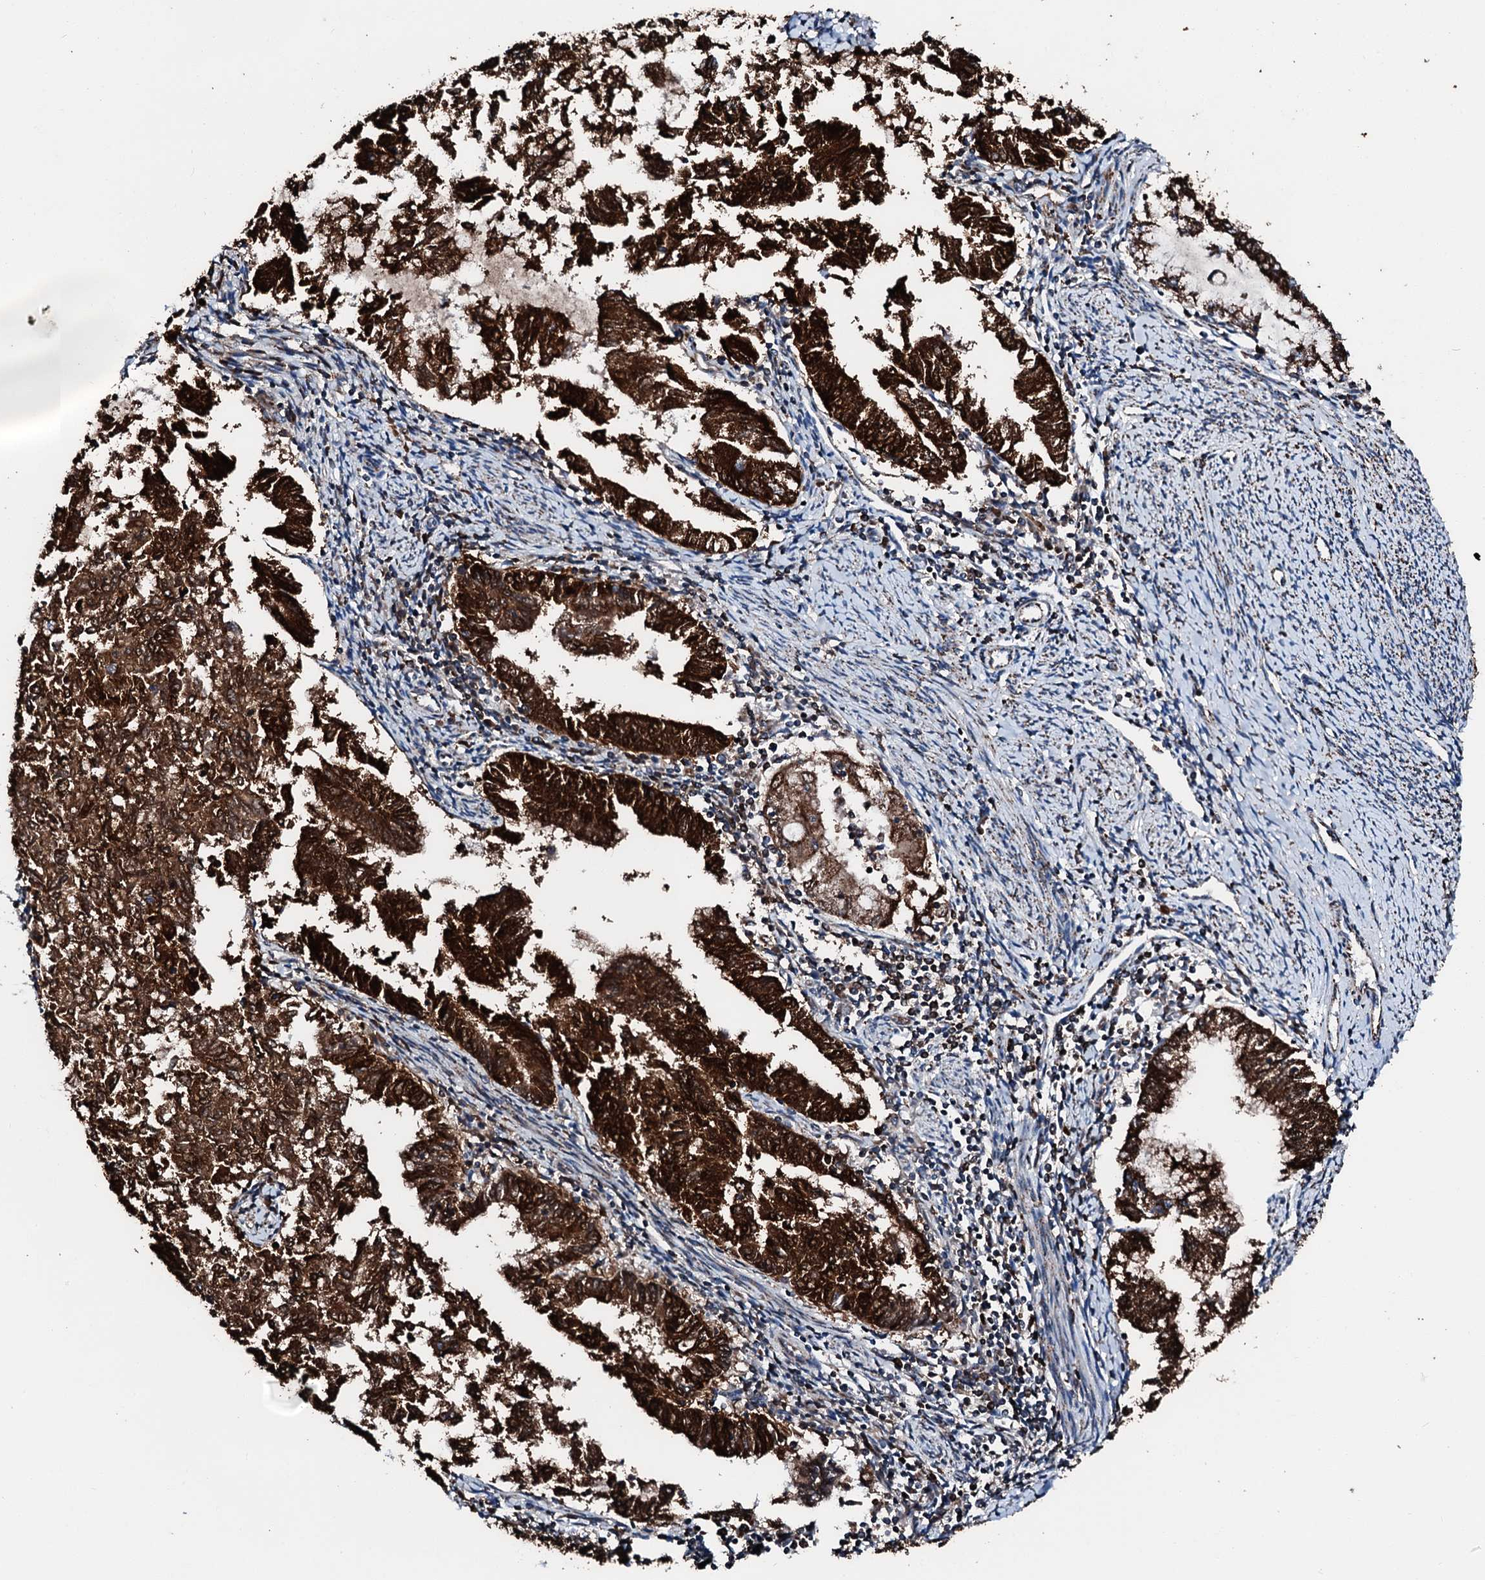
{"staining": {"intensity": "strong", "quantity": ">75%", "location": "cytoplasmic/membranous"}, "tissue": "endometrial cancer", "cell_type": "Tumor cells", "image_type": "cancer", "snomed": [{"axis": "morphology", "description": "Adenocarcinoma, NOS"}, {"axis": "topography", "description": "Endometrium"}], "caption": "Endometrial adenocarcinoma stained for a protein (brown) displays strong cytoplasmic/membranous positive expression in approximately >75% of tumor cells.", "gene": "HADH", "patient": {"sex": "female", "age": 79}}